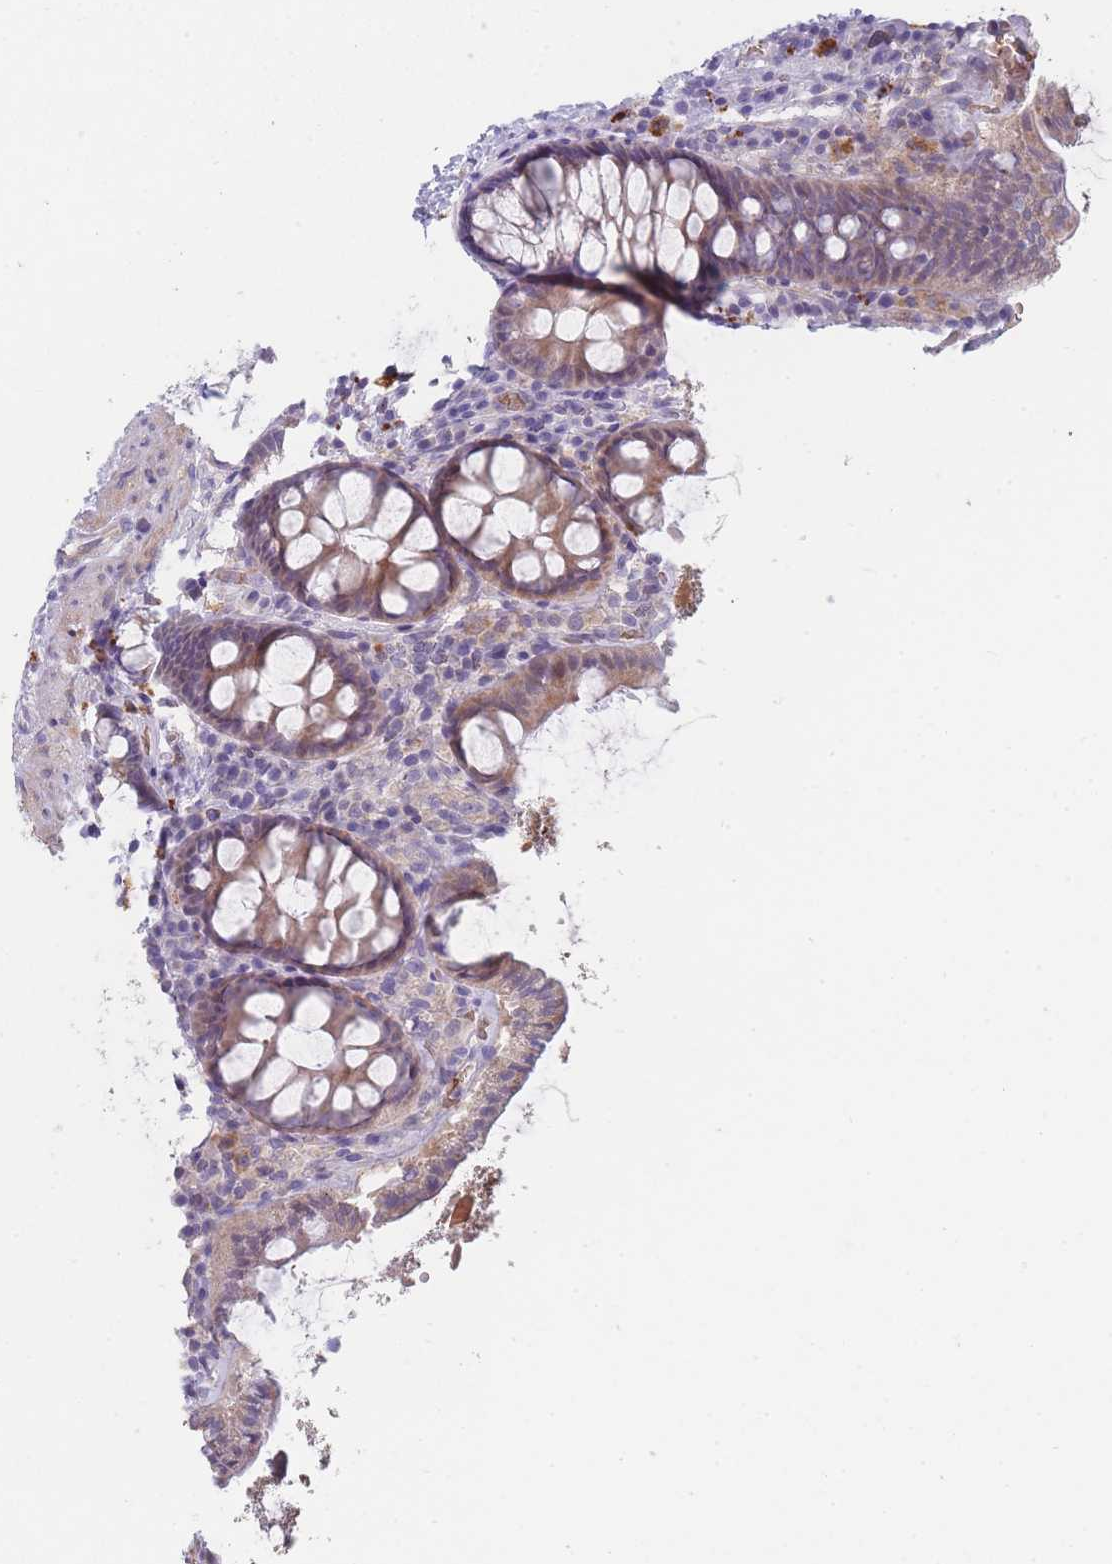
{"staining": {"intensity": "negative", "quantity": "none", "location": "none"}, "tissue": "colon", "cell_type": "Endothelial cells", "image_type": "normal", "snomed": [{"axis": "morphology", "description": "Normal tissue, NOS"}, {"axis": "topography", "description": "Colon"}], "caption": "An immunohistochemistry (IHC) micrograph of benign colon is shown. There is no staining in endothelial cells of colon. The staining is performed using DAB (3,3'-diaminobenzidine) brown chromogen with nuclei counter-stained in using hematoxylin.", "gene": "SMPD4", "patient": {"sex": "male", "age": 84}}